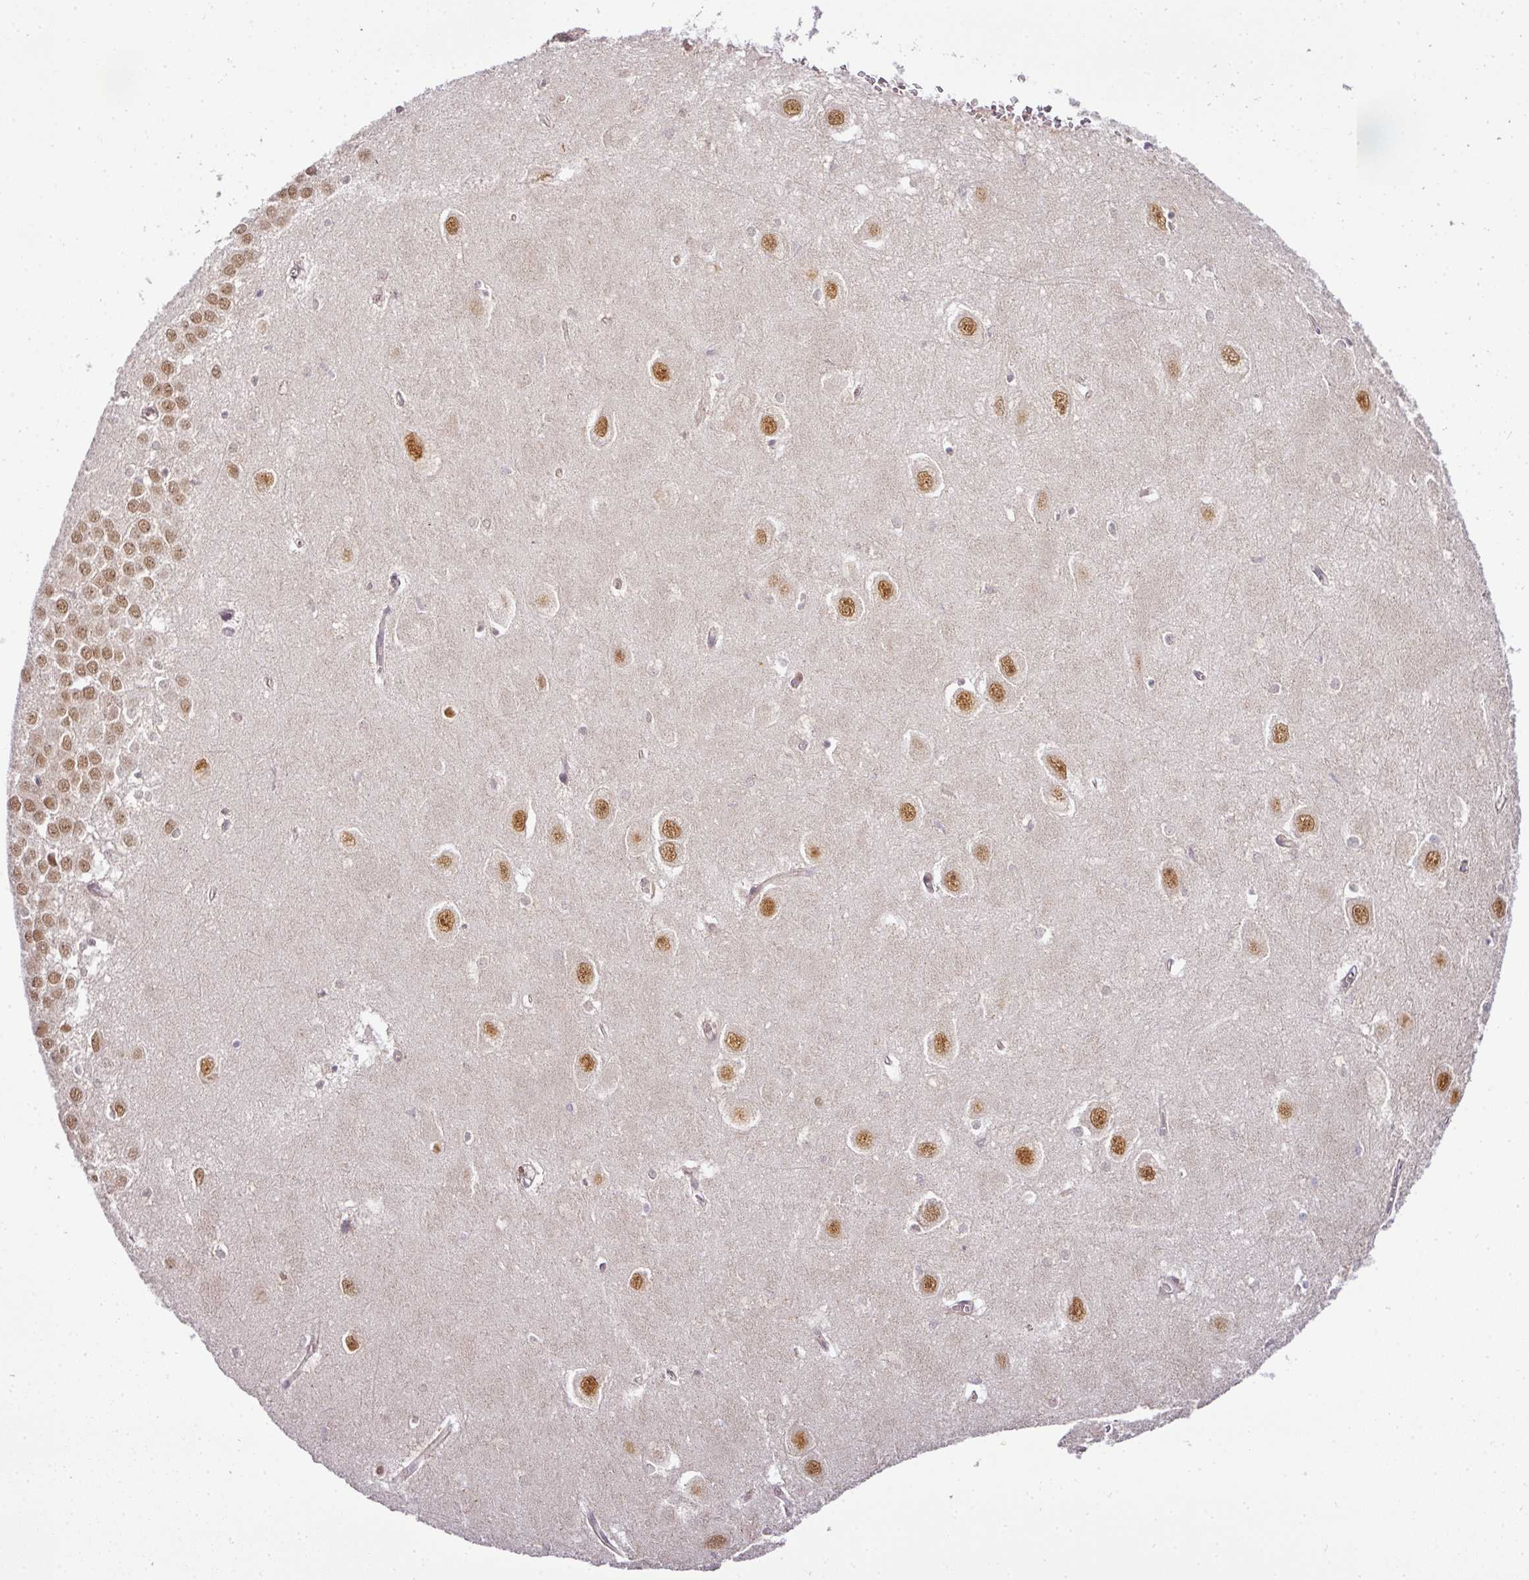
{"staining": {"intensity": "negative", "quantity": "none", "location": "none"}, "tissue": "hippocampus", "cell_type": "Glial cells", "image_type": "normal", "snomed": [{"axis": "morphology", "description": "Normal tissue, NOS"}, {"axis": "topography", "description": "Hippocampus"}], "caption": "Hippocampus stained for a protein using immunohistochemistry demonstrates no staining glial cells.", "gene": "C1orf226", "patient": {"sex": "female", "age": 64}}